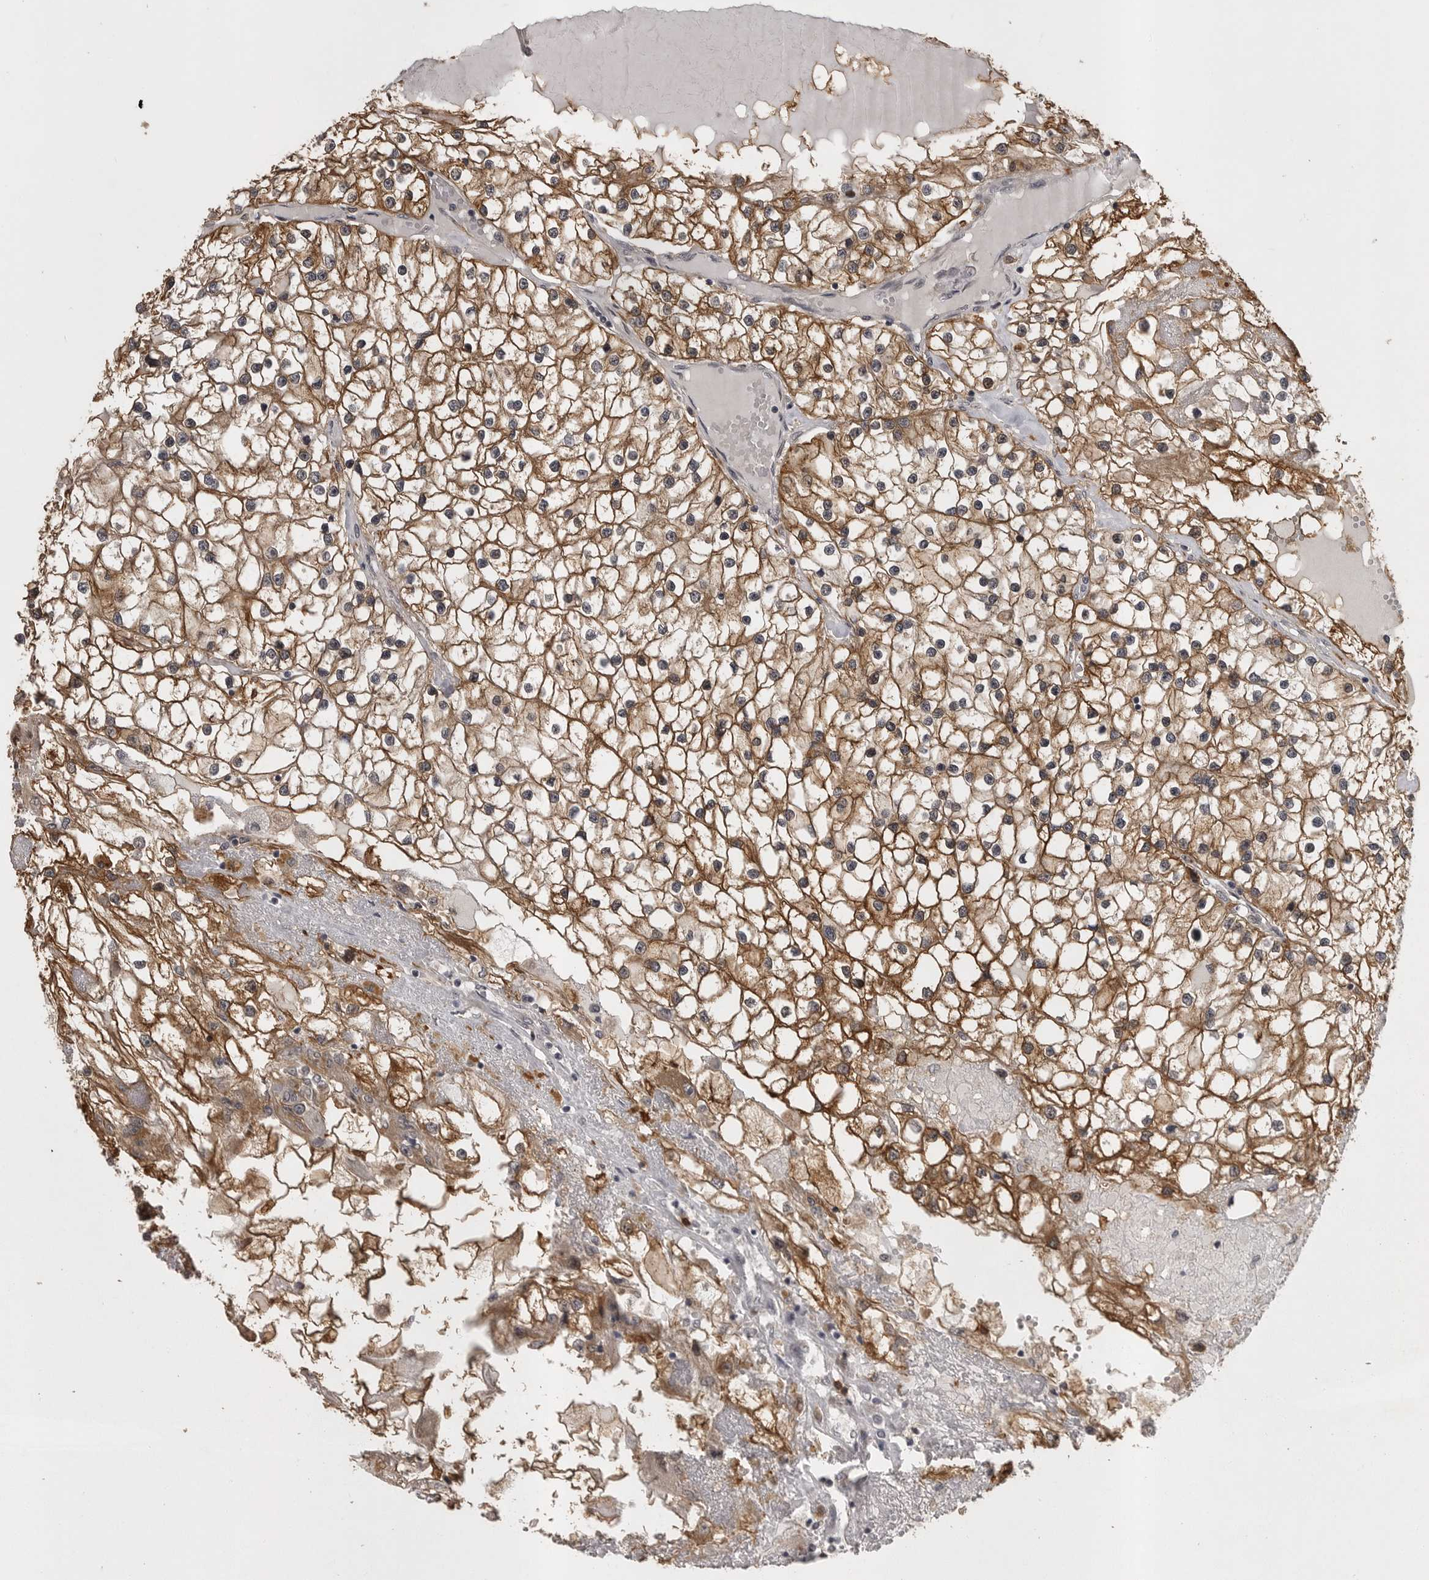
{"staining": {"intensity": "moderate", "quantity": ">75%", "location": "cytoplasmic/membranous"}, "tissue": "renal cancer", "cell_type": "Tumor cells", "image_type": "cancer", "snomed": [{"axis": "morphology", "description": "Adenocarcinoma, NOS"}, {"axis": "topography", "description": "Kidney"}], "caption": "Tumor cells display medium levels of moderate cytoplasmic/membranous staining in approximately >75% of cells in renal cancer (adenocarcinoma). (DAB (3,3'-diaminobenzidine) IHC, brown staining for protein, blue staining for nuclei).", "gene": "SNX16", "patient": {"sex": "male", "age": 68}}